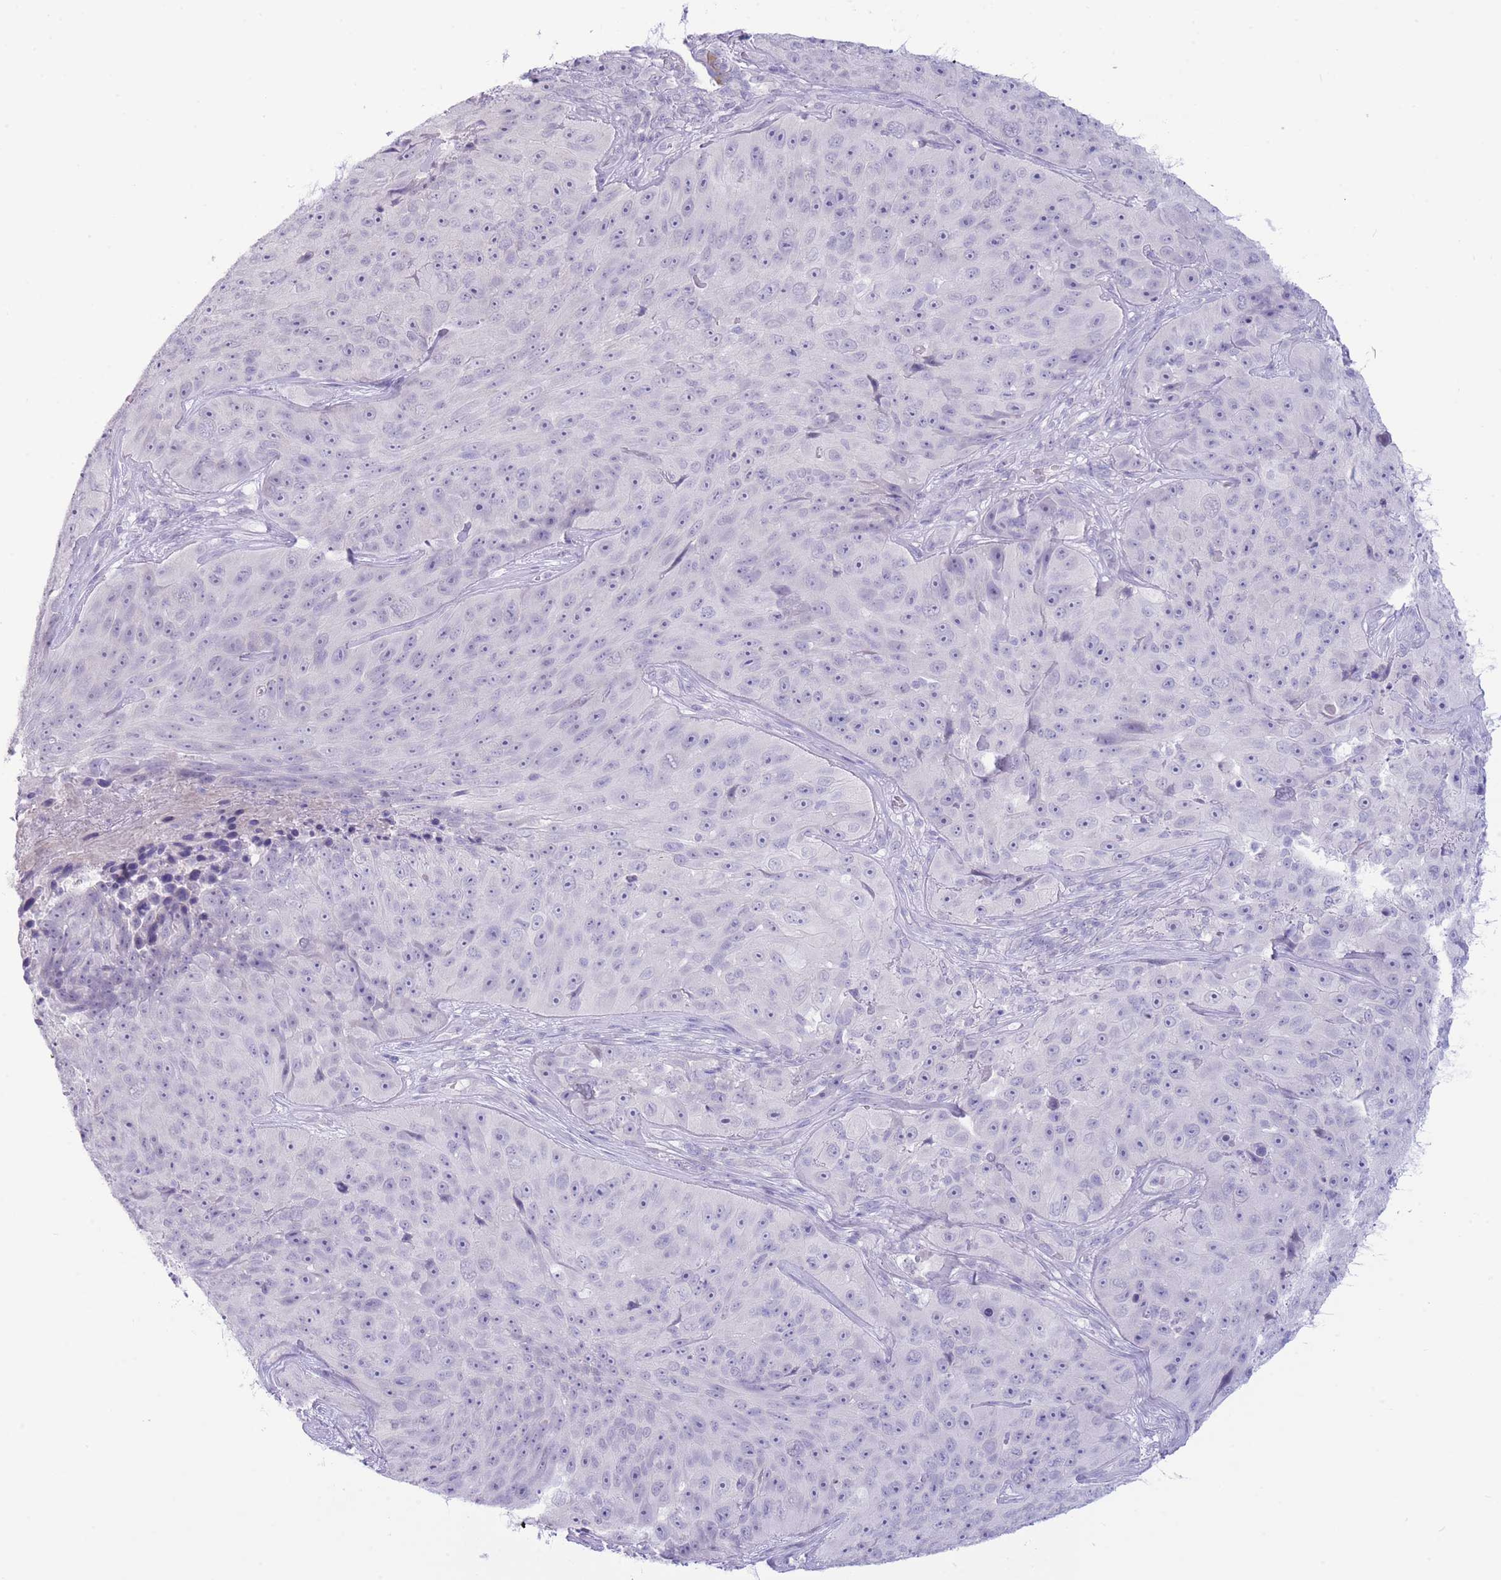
{"staining": {"intensity": "negative", "quantity": "none", "location": "none"}, "tissue": "skin cancer", "cell_type": "Tumor cells", "image_type": "cancer", "snomed": [{"axis": "morphology", "description": "Squamous cell carcinoma, NOS"}, {"axis": "topography", "description": "Skin"}], "caption": "Image shows no significant protein positivity in tumor cells of squamous cell carcinoma (skin). (Stains: DAB (3,3'-diaminobenzidine) immunohistochemistry with hematoxylin counter stain, Microscopy: brightfield microscopy at high magnification).", "gene": "ASAP3", "patient": {"sex": "female", "age": 87}}